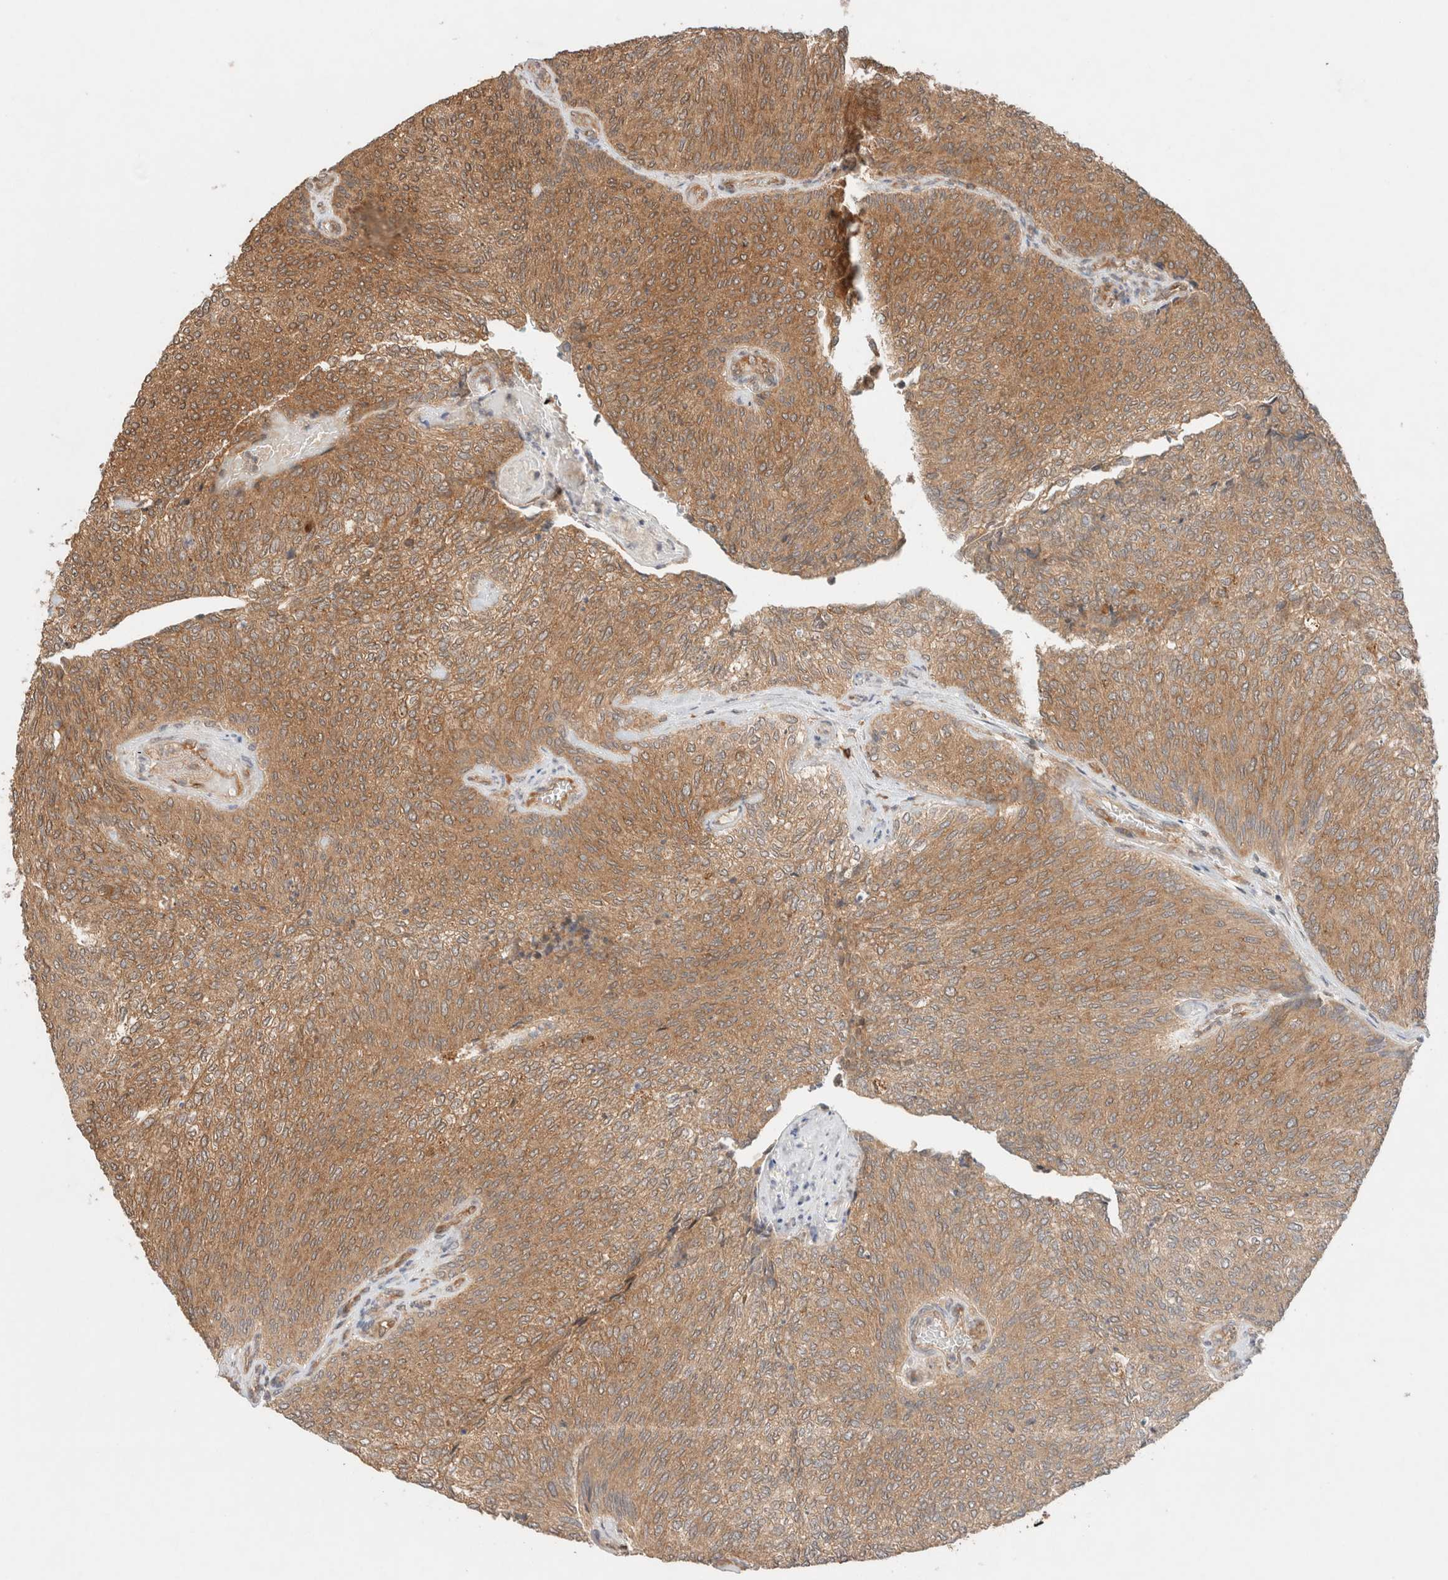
{"staining": {"intensity": "moderate", "quantity": ">75%", "location": "cytoplasmic/membranous"}, "tissue": "urothelial cancer", "cell_type": "Tumor cells", "image_type": "cancer", "snomed": [{"axis": "morphology", "description": "Urothelial carcinoma, Low grade"}, {"axis": "topography", "description": "Urinary bladder"}], "caption": "Immunohistochemistry image of neoplastic tissue: urothelial carcinoma (low-grade) stained using IHC reveals medium levels of moderate protein expression localized specifically in the cytoplasmic/membranous of tumor cells, appearing as a cytoplasmic/membranous brown color.", "gene": "ARFGEF2", "patient": {"sex": "female", "age": 79}}